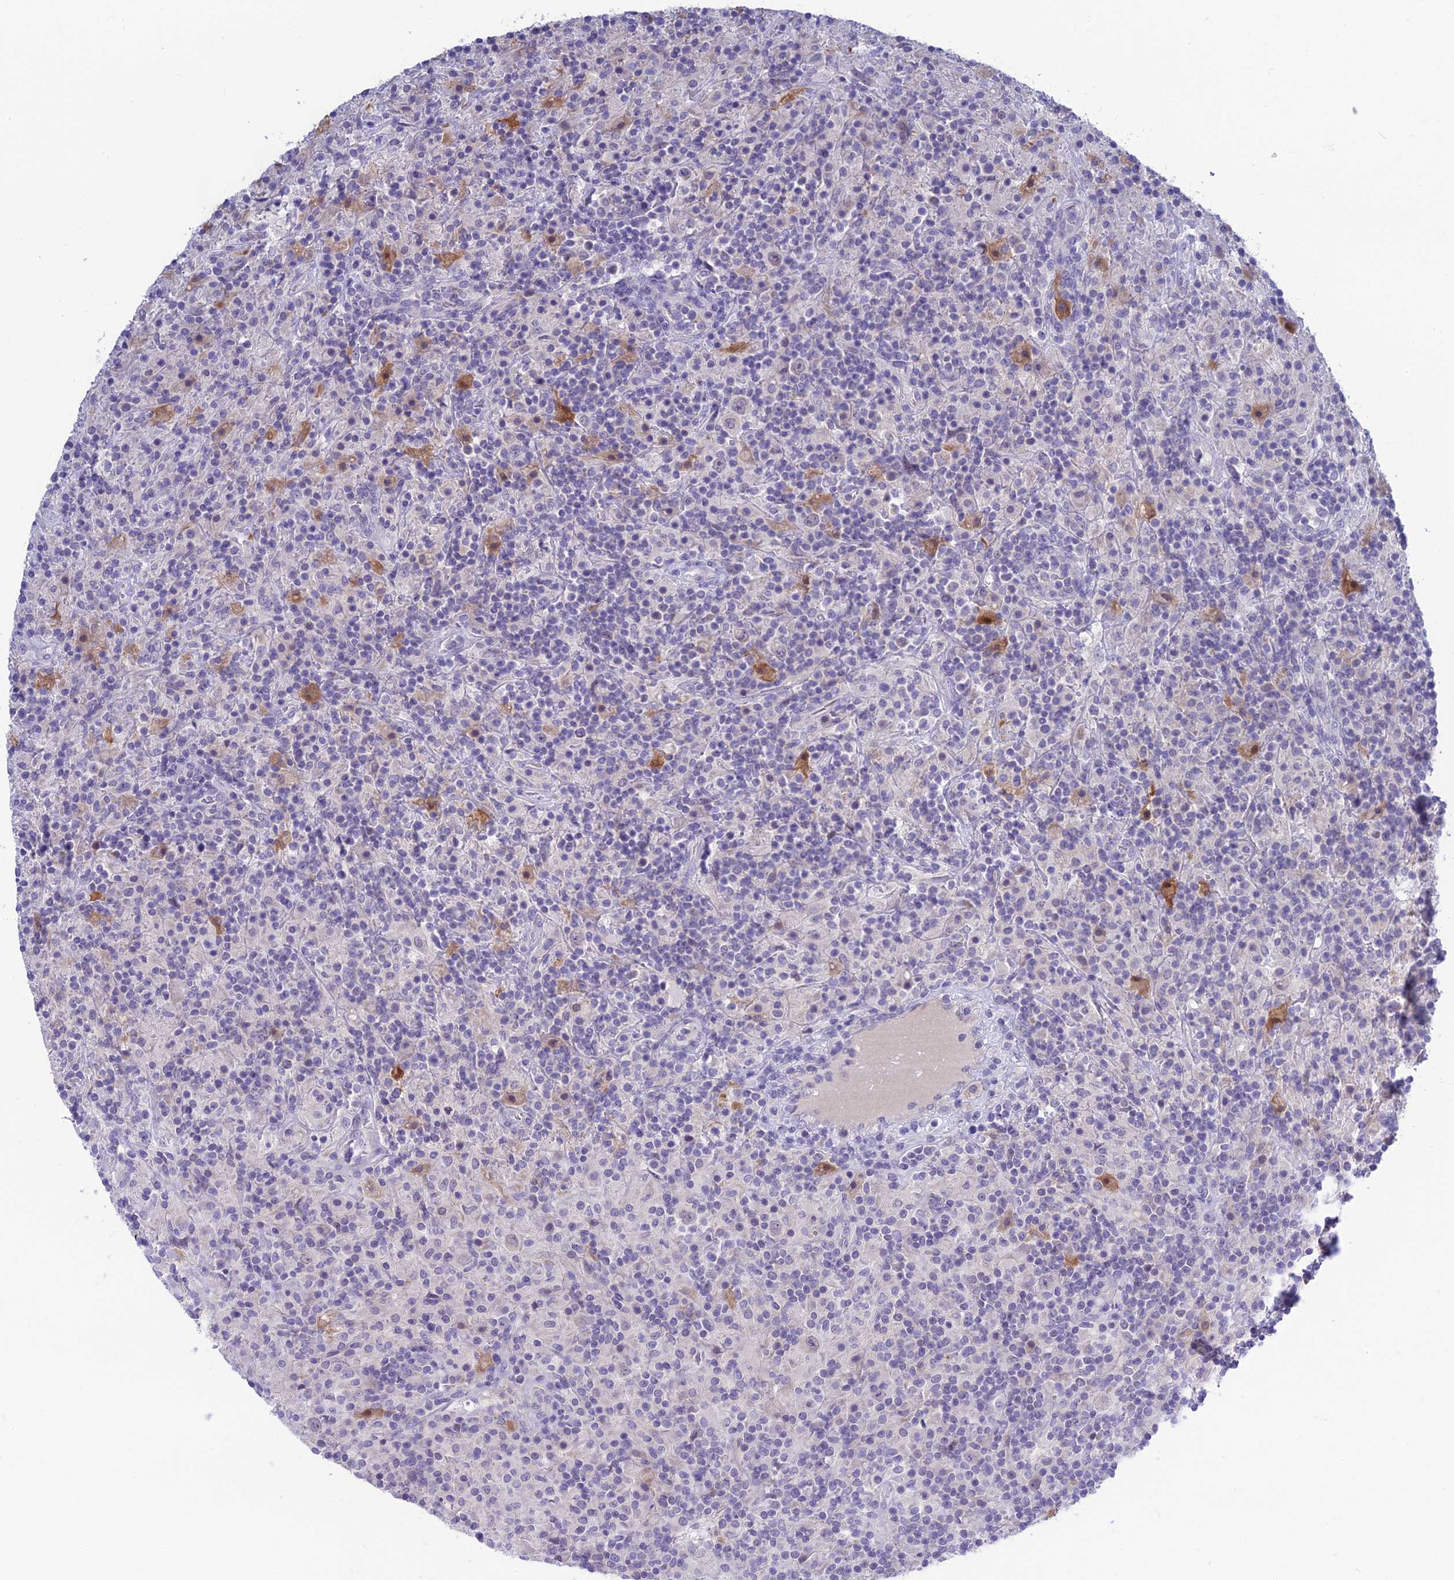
{"staining": {"intensity": "negative", "quantity": "none", "location": "none"}, "tissue": "lymphoma", "cell_type": "Tumor cells", "image_type": "cancer", "snomed": [{"axis": "morphology", "description": "Hodgkin's disease, NOS"}, {"axis": "topography", "description": "Lymph node"}], "caption": "A micrograph of human lymphoma is negative for staining in tumor cells.", "gene": "SNTN", "patient": {"sex": "male", "age": 70}}